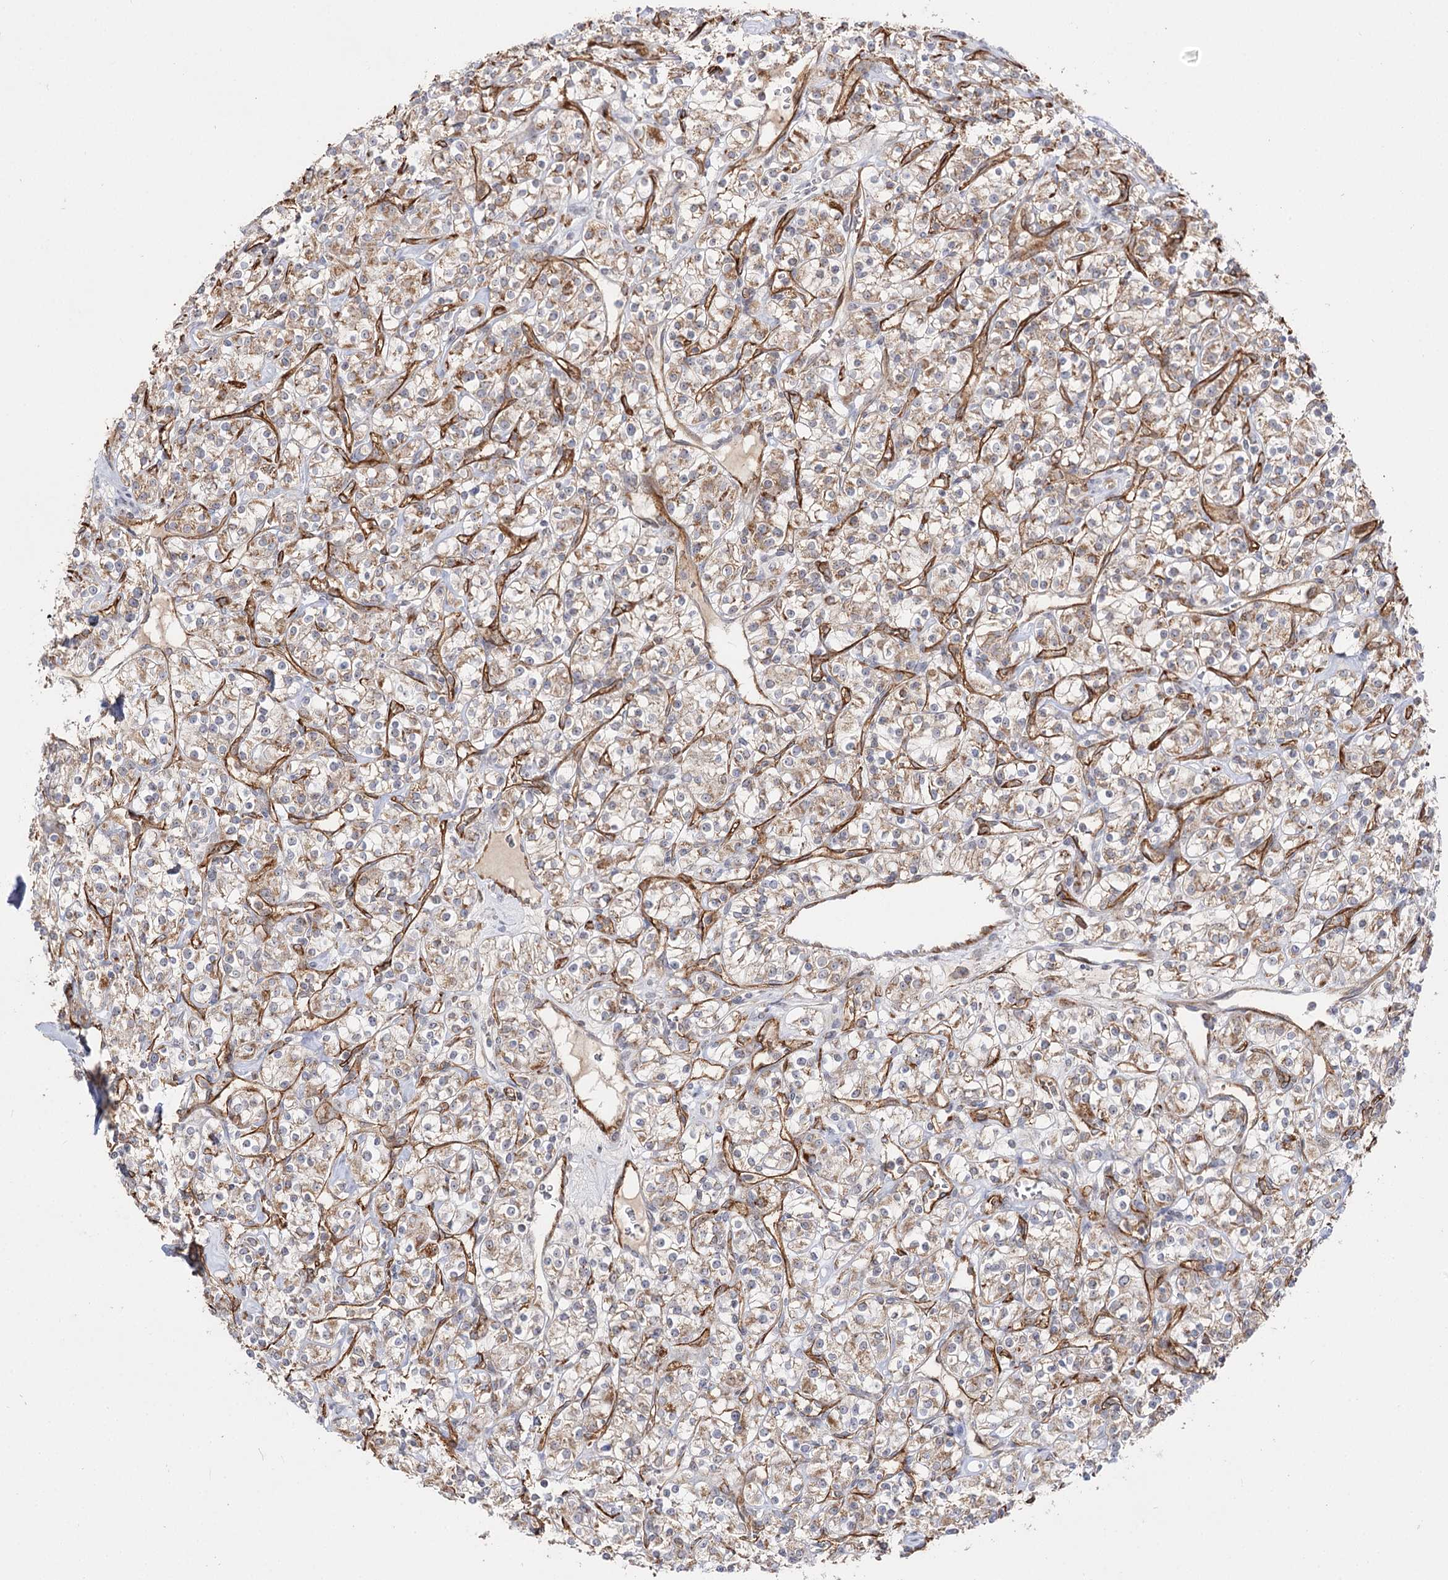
{"staining": {"intensity": "weak", "quantity": ">75%", "location": "cytoplasmic/membranous"}, "tissue": "renal cancer", "cell_type": "Tumor cells", "image_type": "cancer", "snomed": [{"axis": "morphology", "description": "Adenocarcinoma, NOS"}, {"axis": "topography", "description": "Kidney"}], "caption": "Adenocarcinoma (renal) stained with a protein marker displays weak staining in tumor cells.", "gene": "CBR4", "patient": {"sex": "male", "age": 77}}